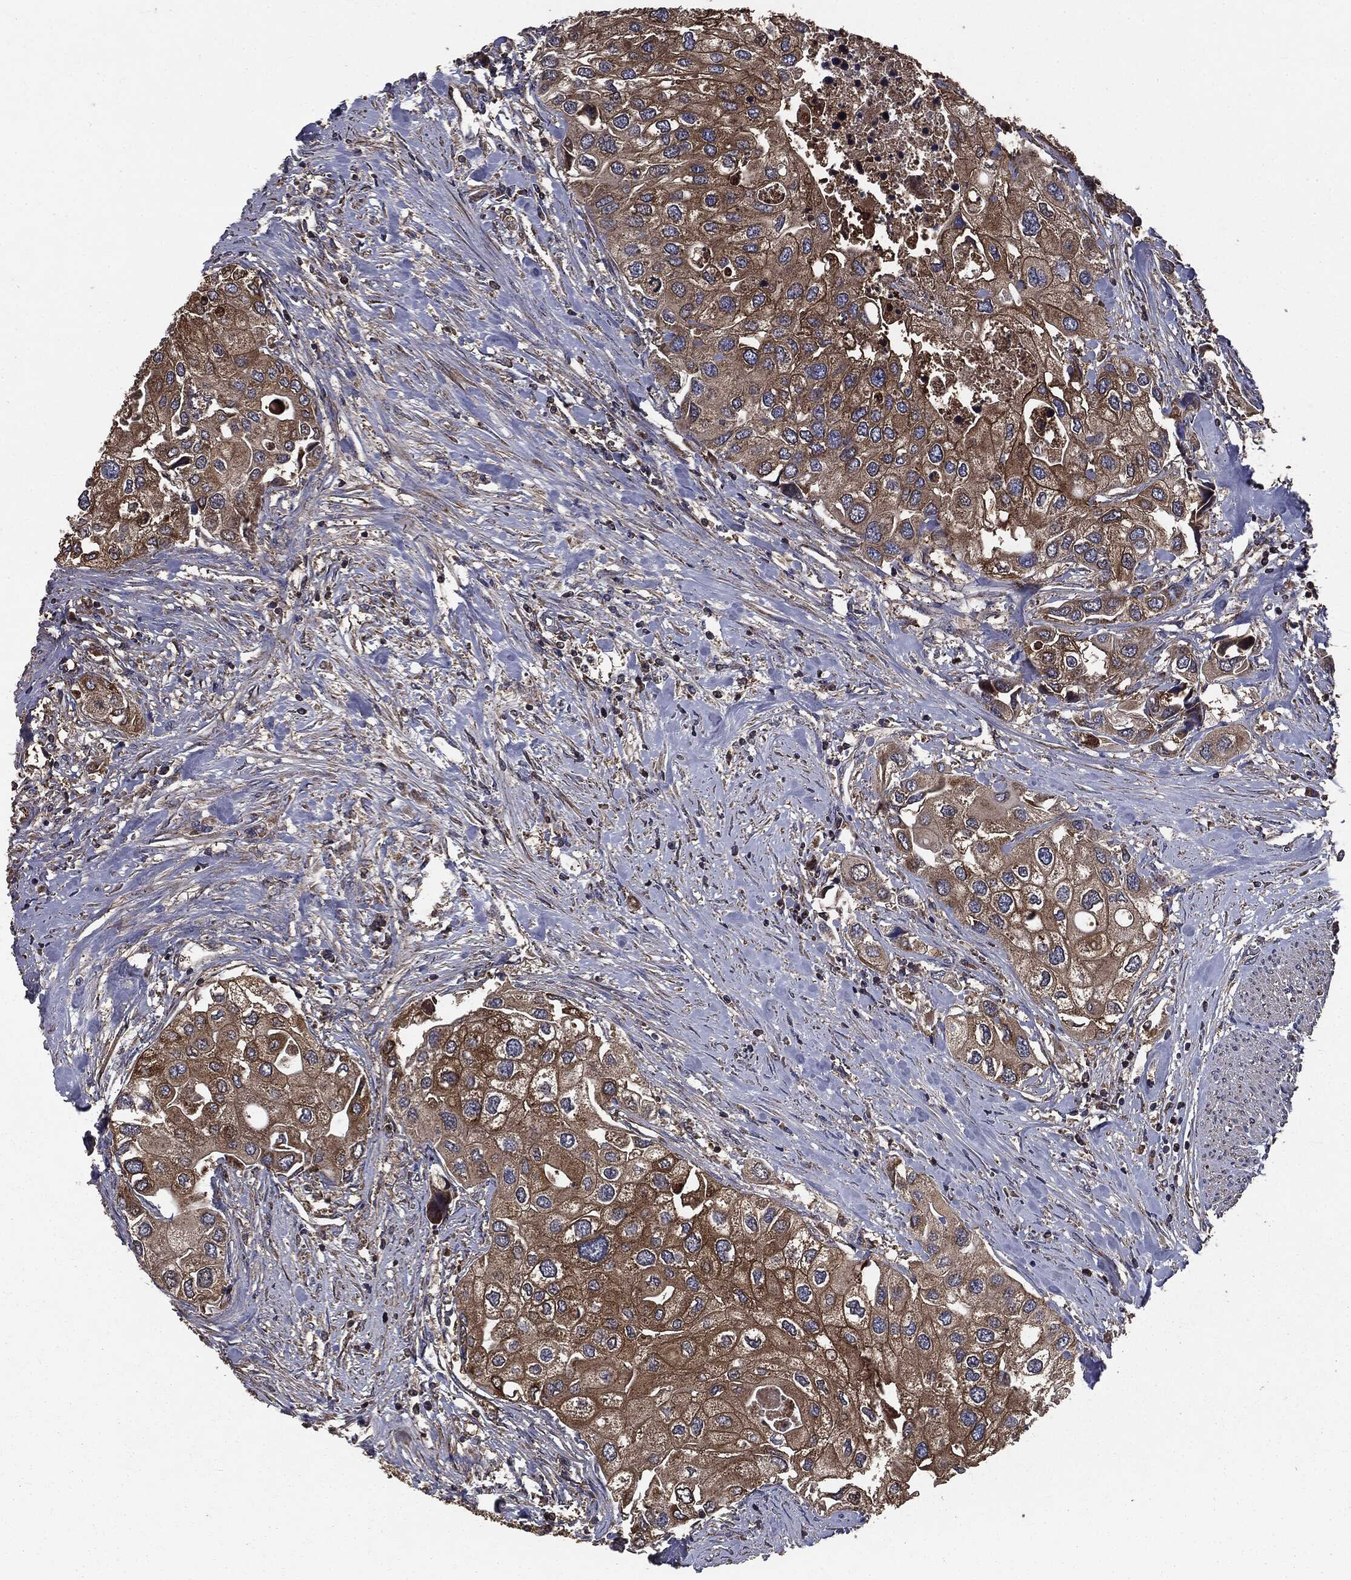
{"staining": {"intensity": "moderate", "quantity": ">75%", "location": "cytoplasmic/membranous"}, "tissue": "urothelial cancer", "cell_type": "Tumor cells", "image_type": "cancer", "snomed": [{"axis": "morphology", "description": "Urothelial carcinoma, High grade"}, {"axis": "topography", "description": "Urinary bladder"}], "caption": "Human urothelial carcinoma (high-grade) stained for a protein (brown) exhibits moderate cytoplasmic/membranous positive positivity in about >75% of tumor cells.", "gene": "MAPK6", "patient": {"sex": "male", "age": 64}}